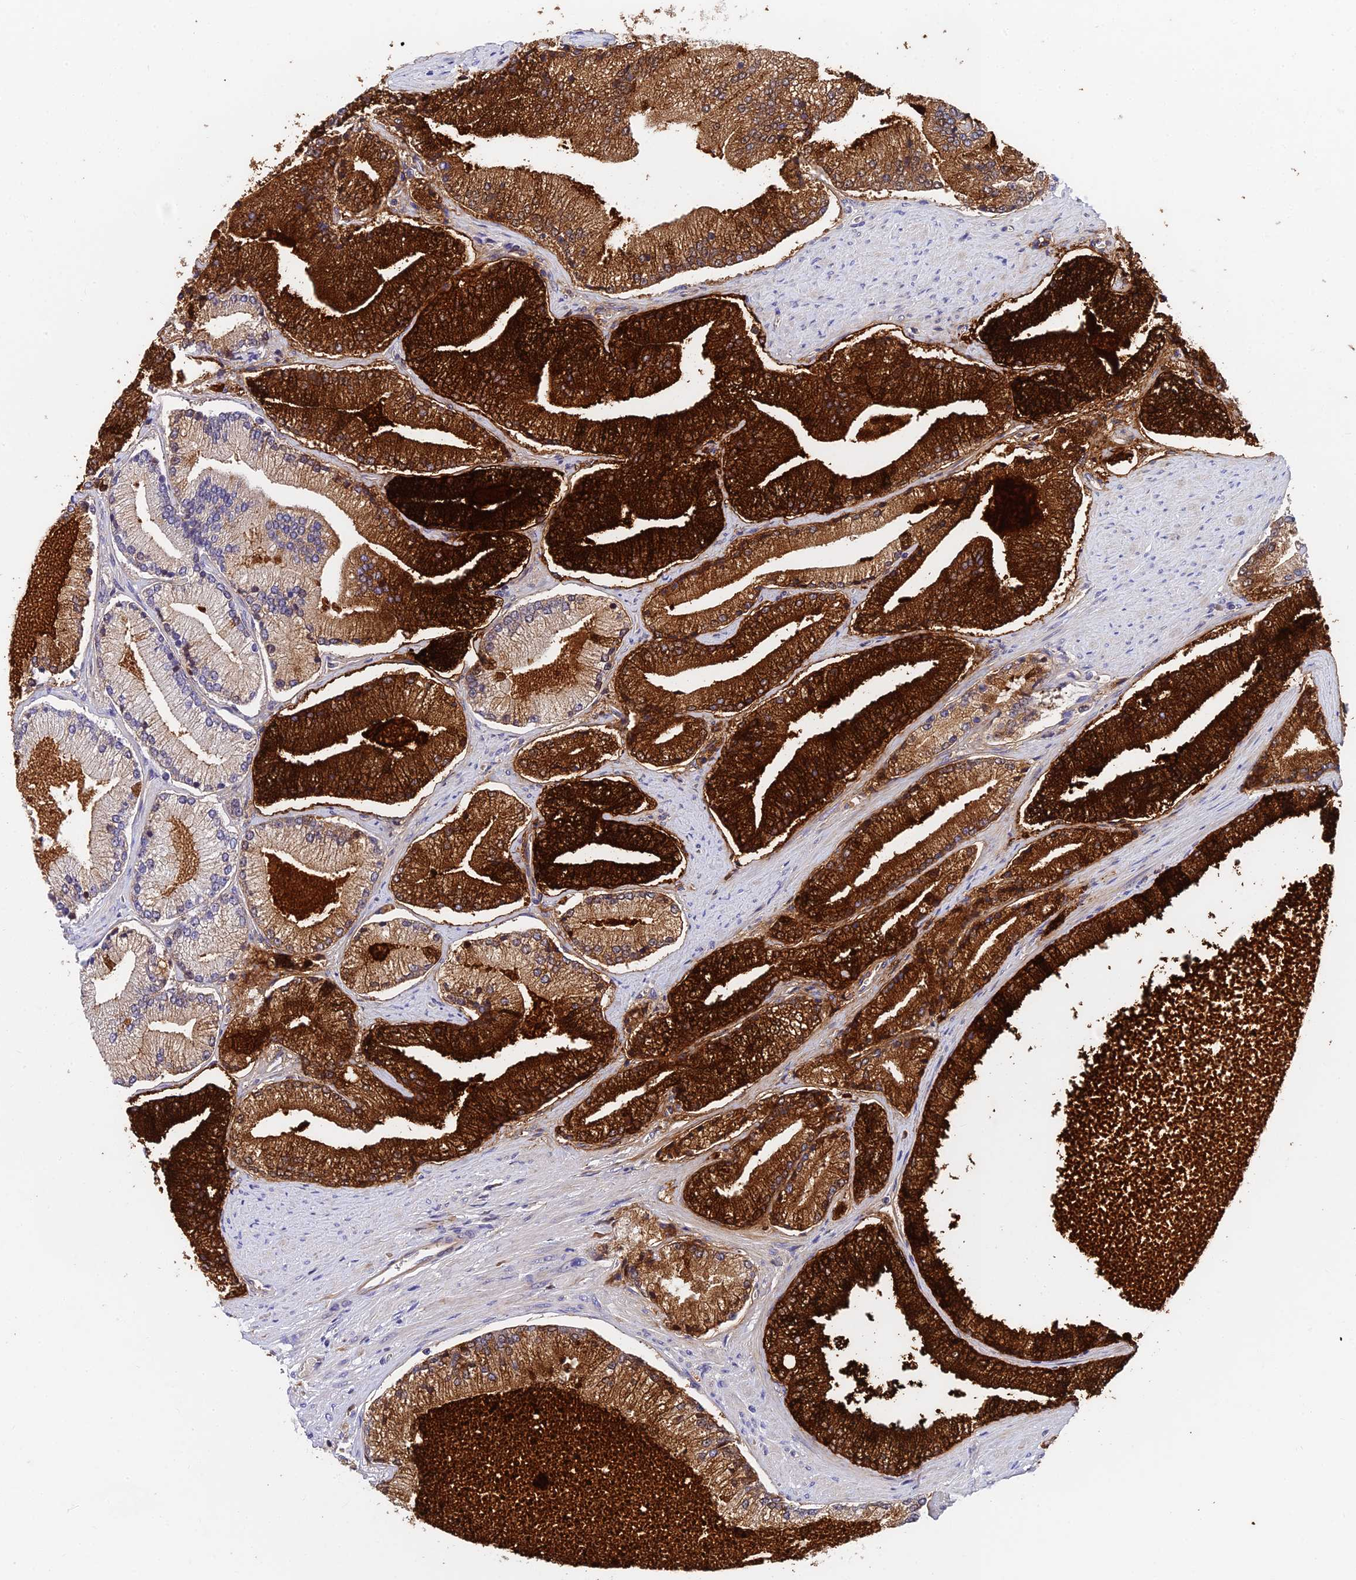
{"staining": {"intensity": "strong", "quantity": "25%-75%", "location": "cytoplasmic/membranous"}, "tissue": "prostate cancer", "cell_type": "Tumor cells", "image_type": "cancer", "snomed": [{"axis": "morphology", "description": "Adenocarcinoma, High grade"}, {"axis": "topography", "description": "Prostate"}], "caption": "IHC micrograph of neoplastic tissue: prostate cancer stained using immunohistochemistry (IHC) displays high levels of strong protein expression localized specifically in the cytoplasmic/membranous of tumor cells, appearing as a cytoplasmic/membranous brown color.", "gene": "NSMCE1", "patient": {"sex": "male", "age": 67}}